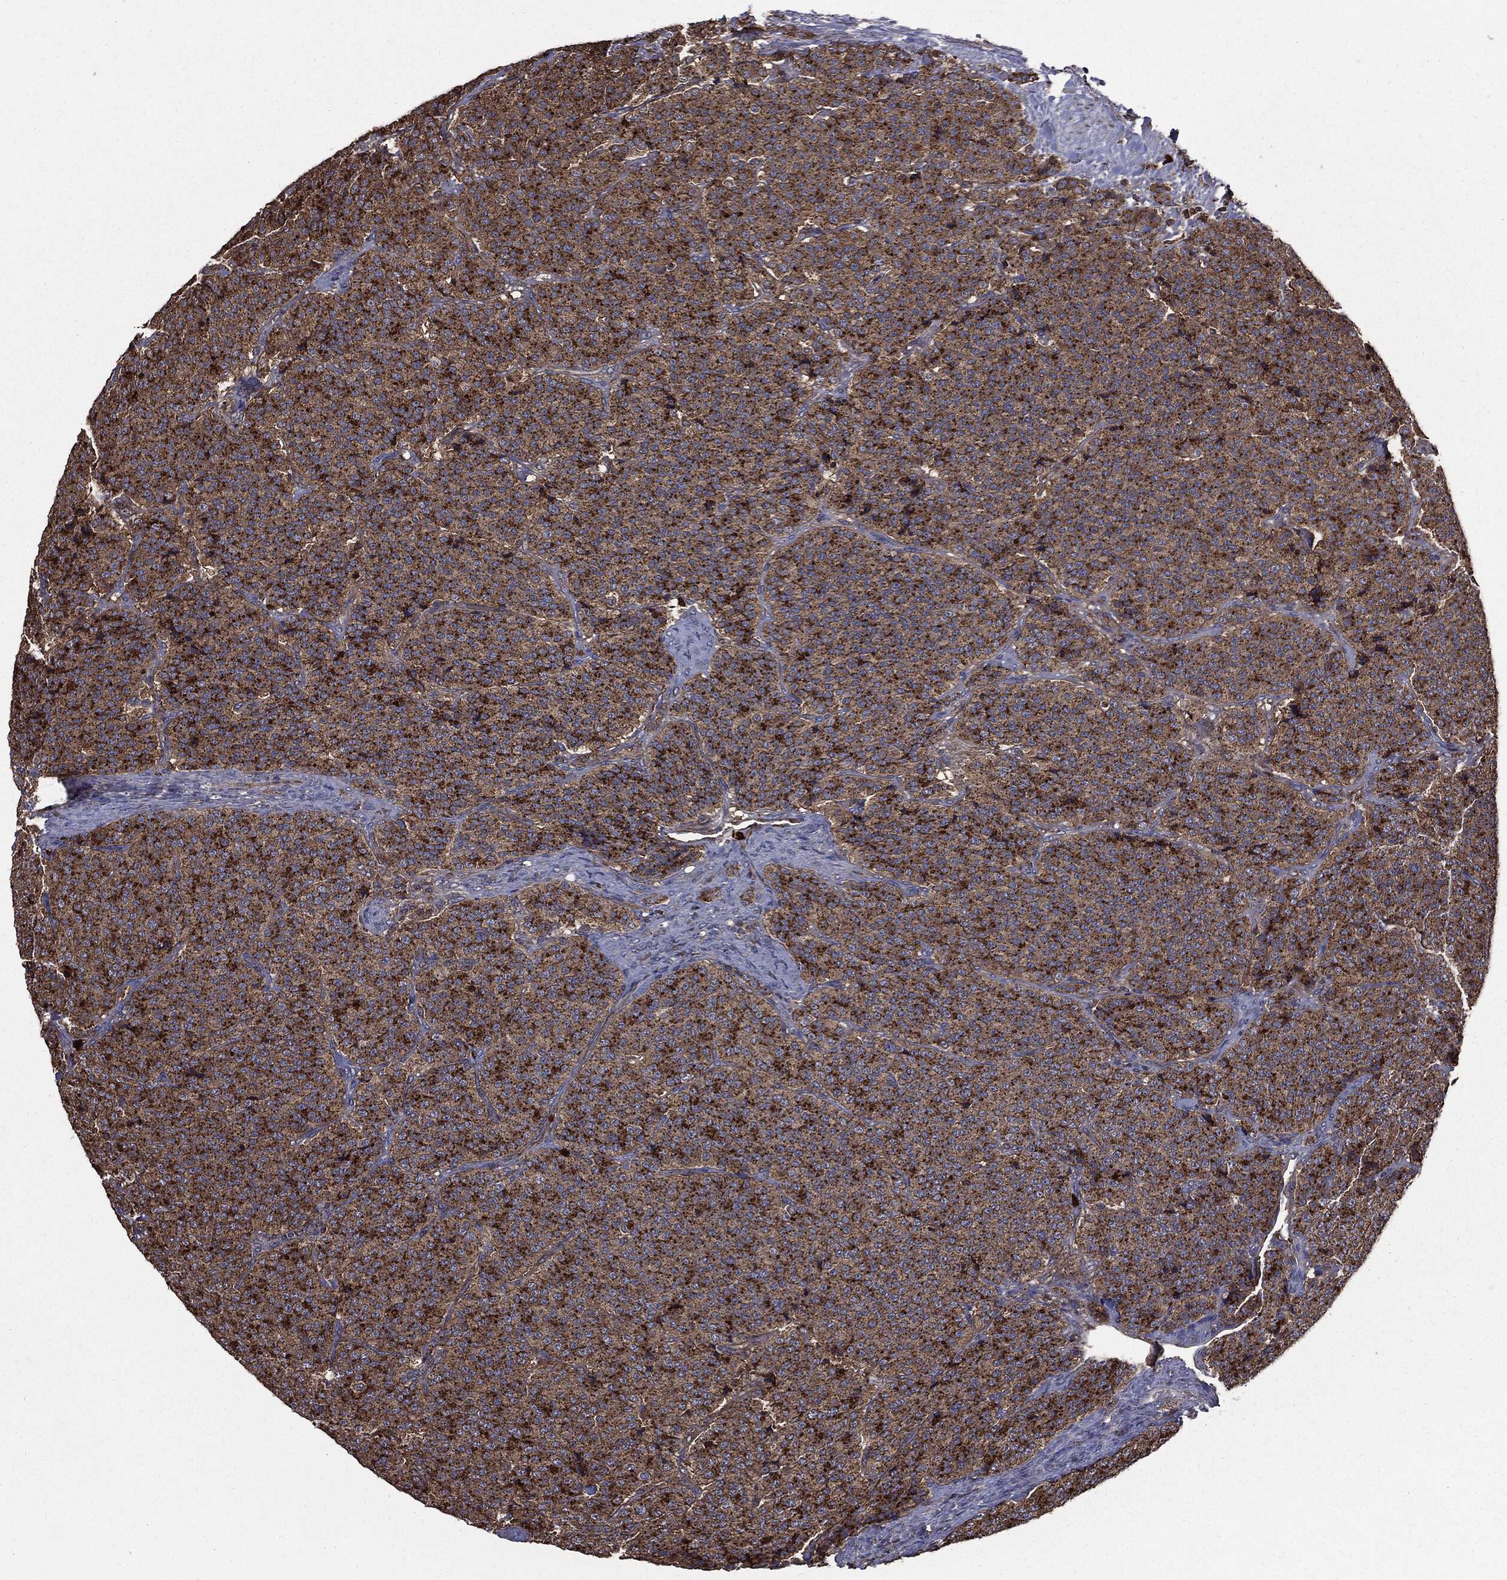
{"staining": {"intensity": "strong", "quantity": "25%-75%", "location": "cytoplasmic/membranous"}, "tissue": "carcinoid", "cell_type": "Tumor cells", "image_type": "cancer", "snomed": [{"axis": "morphology", "description": "Carcinoid, malignant, NOS"}, {"axis": "topography", "description": "Small intestine"}], "caption": "Brown immunohistochemical staining in human carcinoid (malignant) displays strong cytoplasmic/membranous positivity in approximately 25%-75% of tumor cells. The protein is shown in brown color, while the nuclei are stained blue.", "gene": "PDCD6IP", "patient": {"sex": "female", "age": 58}}